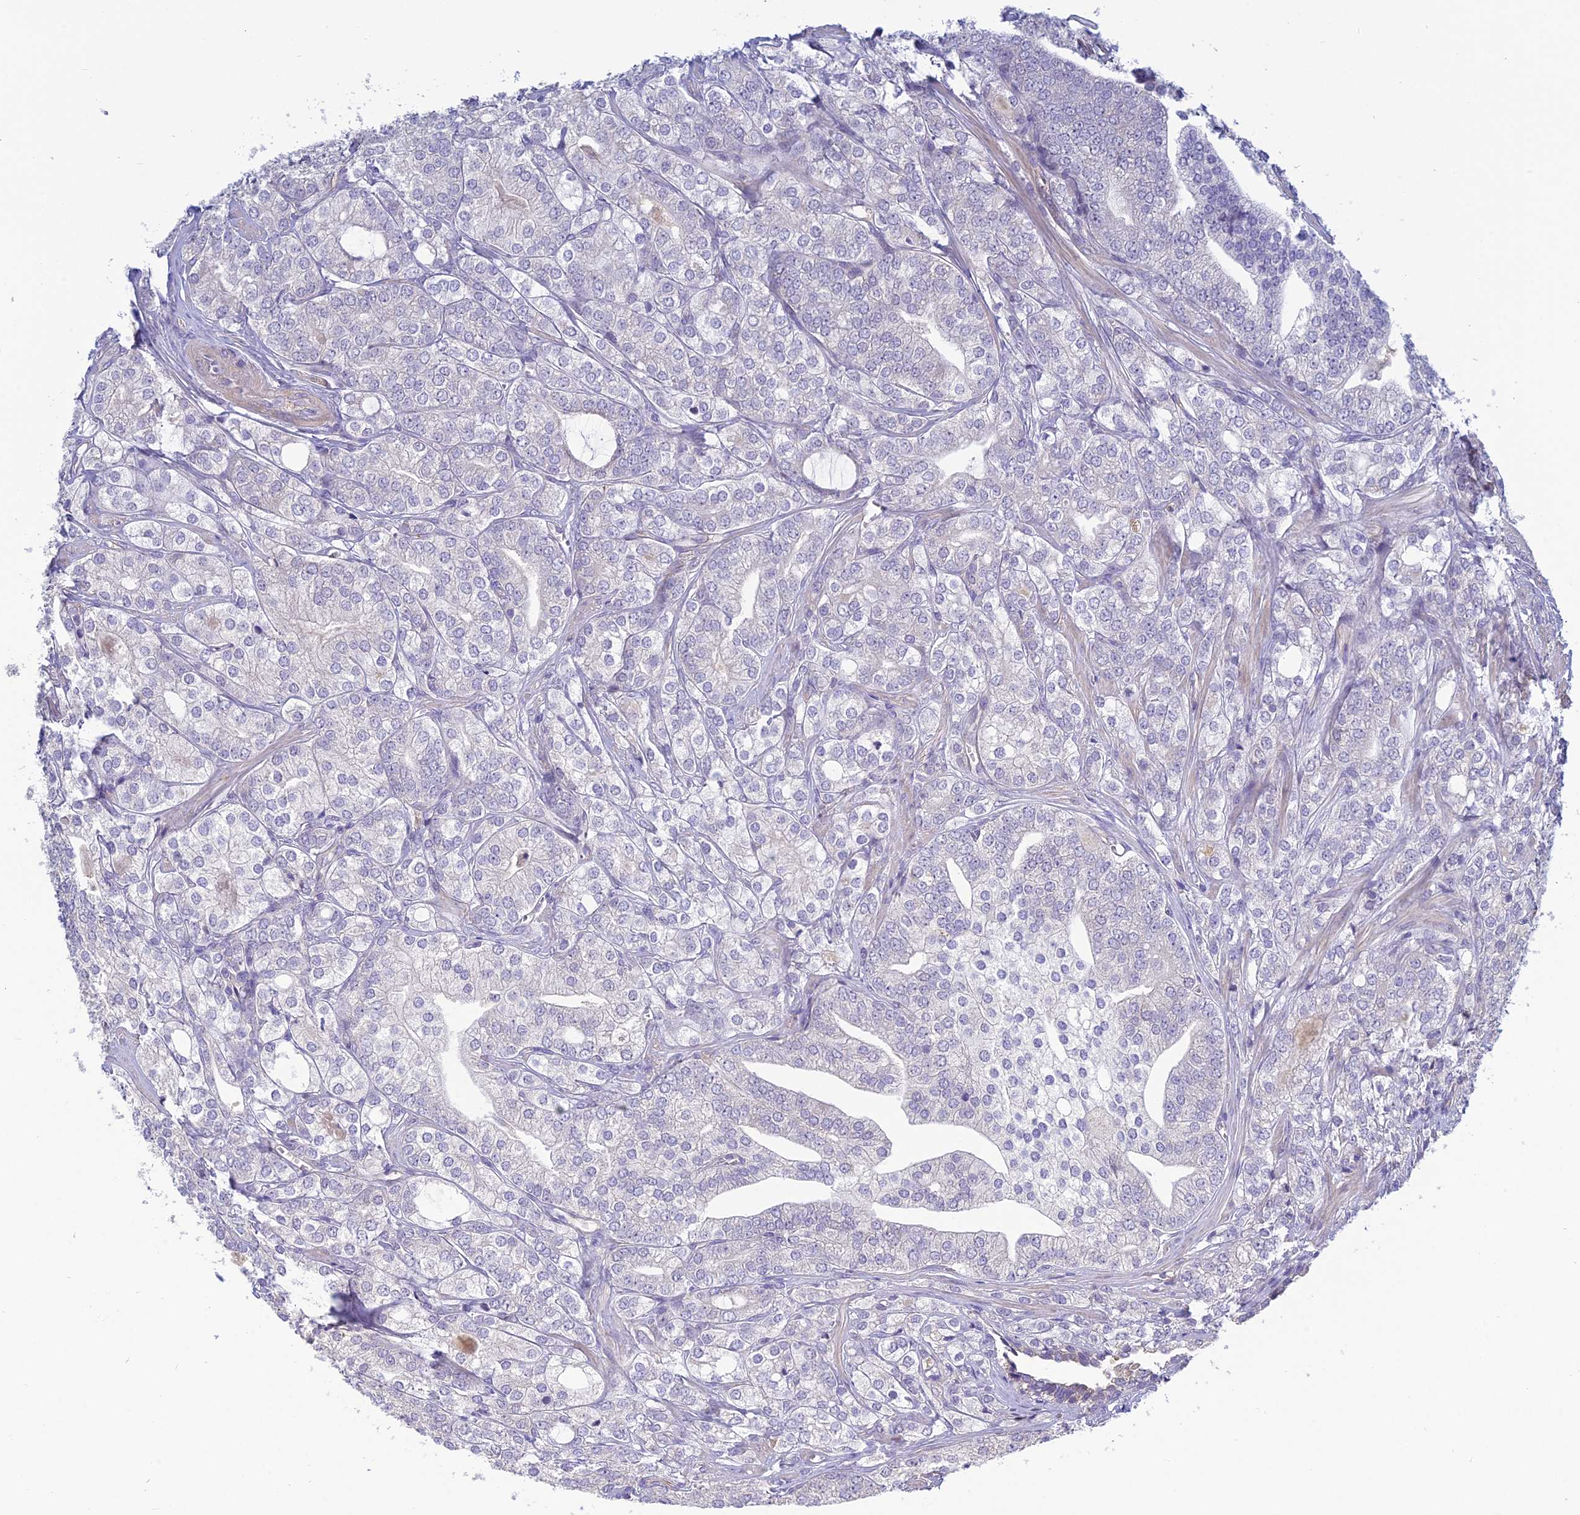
{"staining": {"intensity": "negative", "quantity": "none", "location": "none"}, "tissue": "prostate cancer", "cell_type": "Tumor cells", "image_type": "cancer", "snomed": [{"axis": "morphology", "description": "Adenocarcinoma, High grade"}, {"axis": "topography", "description": "Prostate"}], "caption": "DAB immunohistochemical staining of prostate cancer shows no significant positivity in tumor cells. (Immunohistochemistry (ihc), brightfield microscopy, high magnification).", "gene": "HECA", "patient": {"sex": "male", "age": 50}}